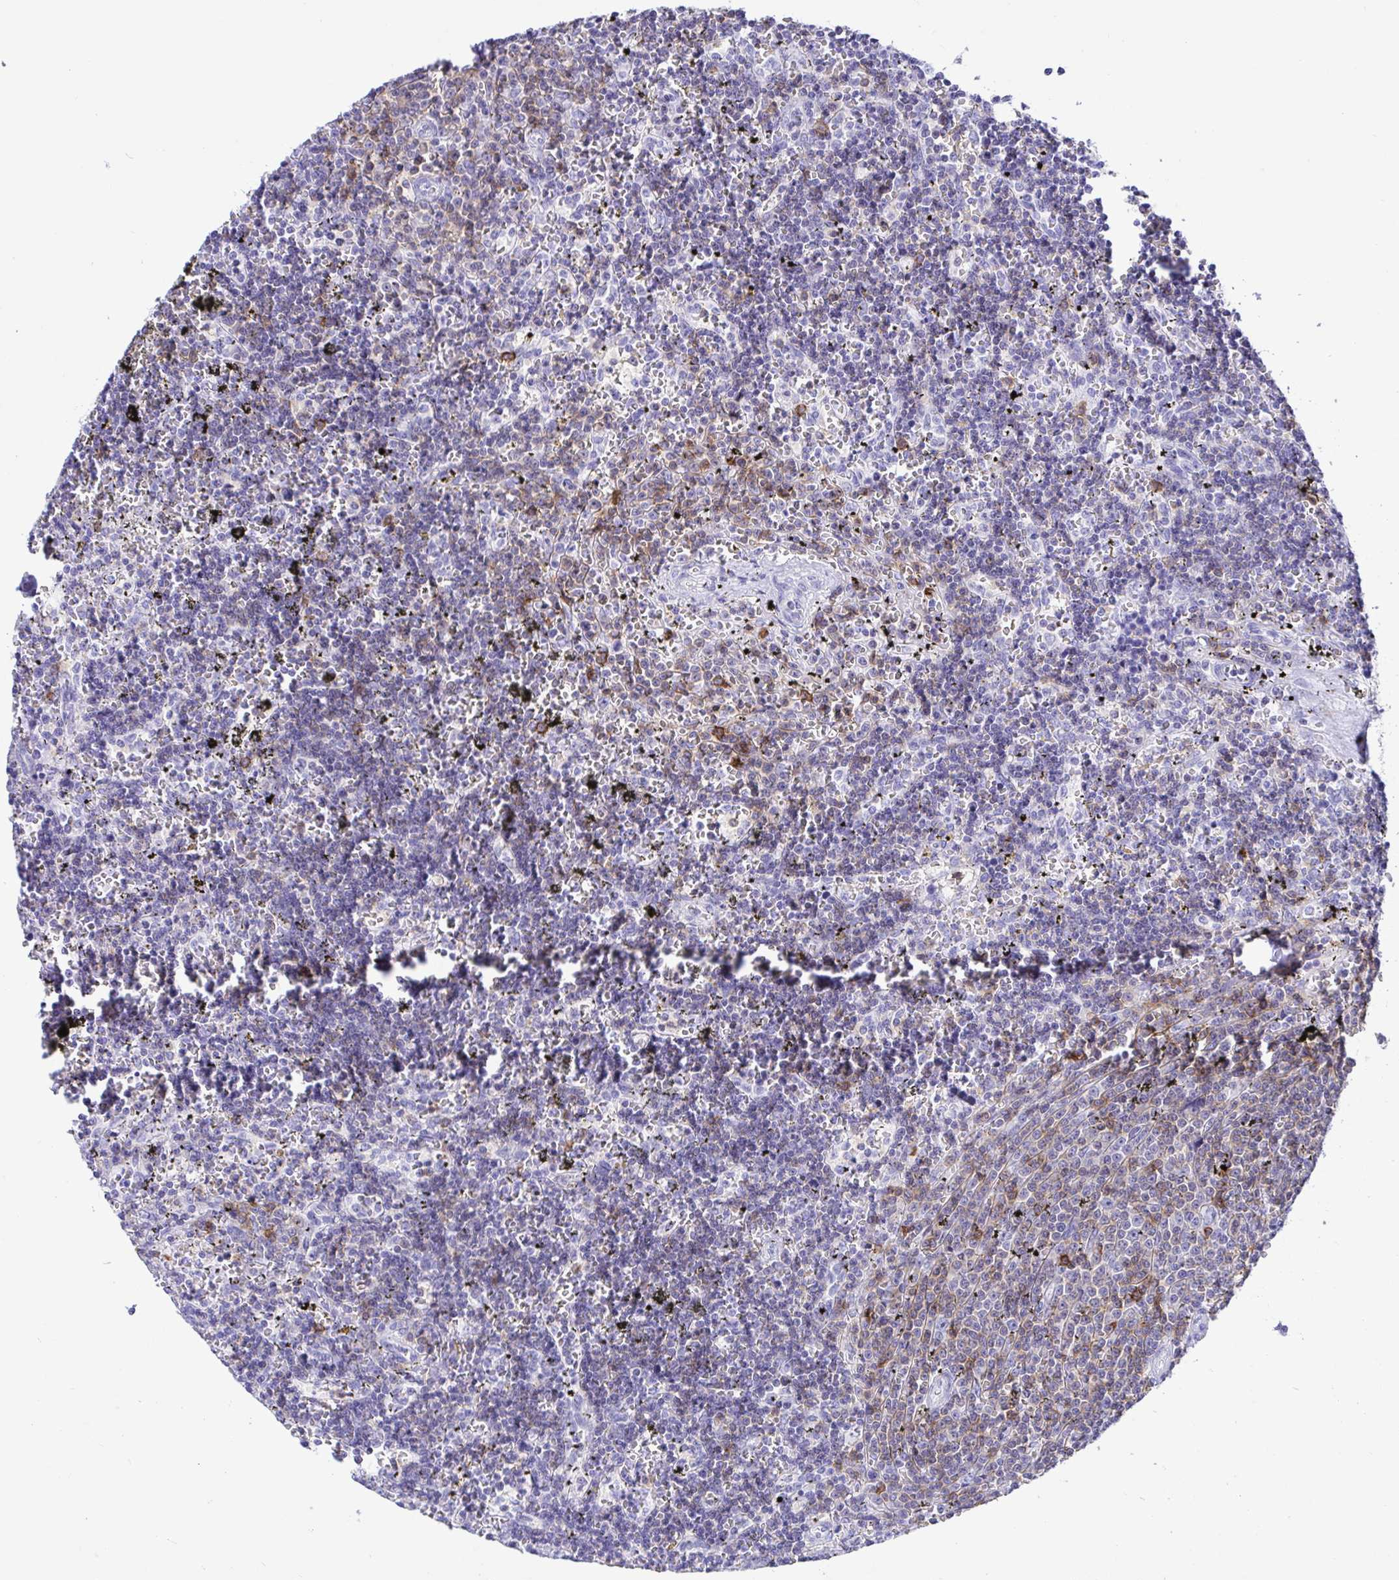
{"staining": {"intensity": "negative", "quantity": "none", "location": "none"}, "tissue": "lymphoma", "cell_type": "Tumor cells", "image_type": "cancer", "snomed": [{"axis": "morphology", "description": "Malignant lymphoma, non-Hodgkin's type, Low grade"}, {"axis": "topography", "description": "Spleen"}], "caption": "Immunohistochemical staining of human malignant lymphoma, non-Hodgkin's type (low-grade) demonstrates no significant expression in tumor cells. The staining is performed using DAB (3,3'-diaminobenzidine) brown chromogen with nuclei counter-stained in using hematoxylin.", "gene": "CD5", "patient": {"sex": "male", "age": 60}}